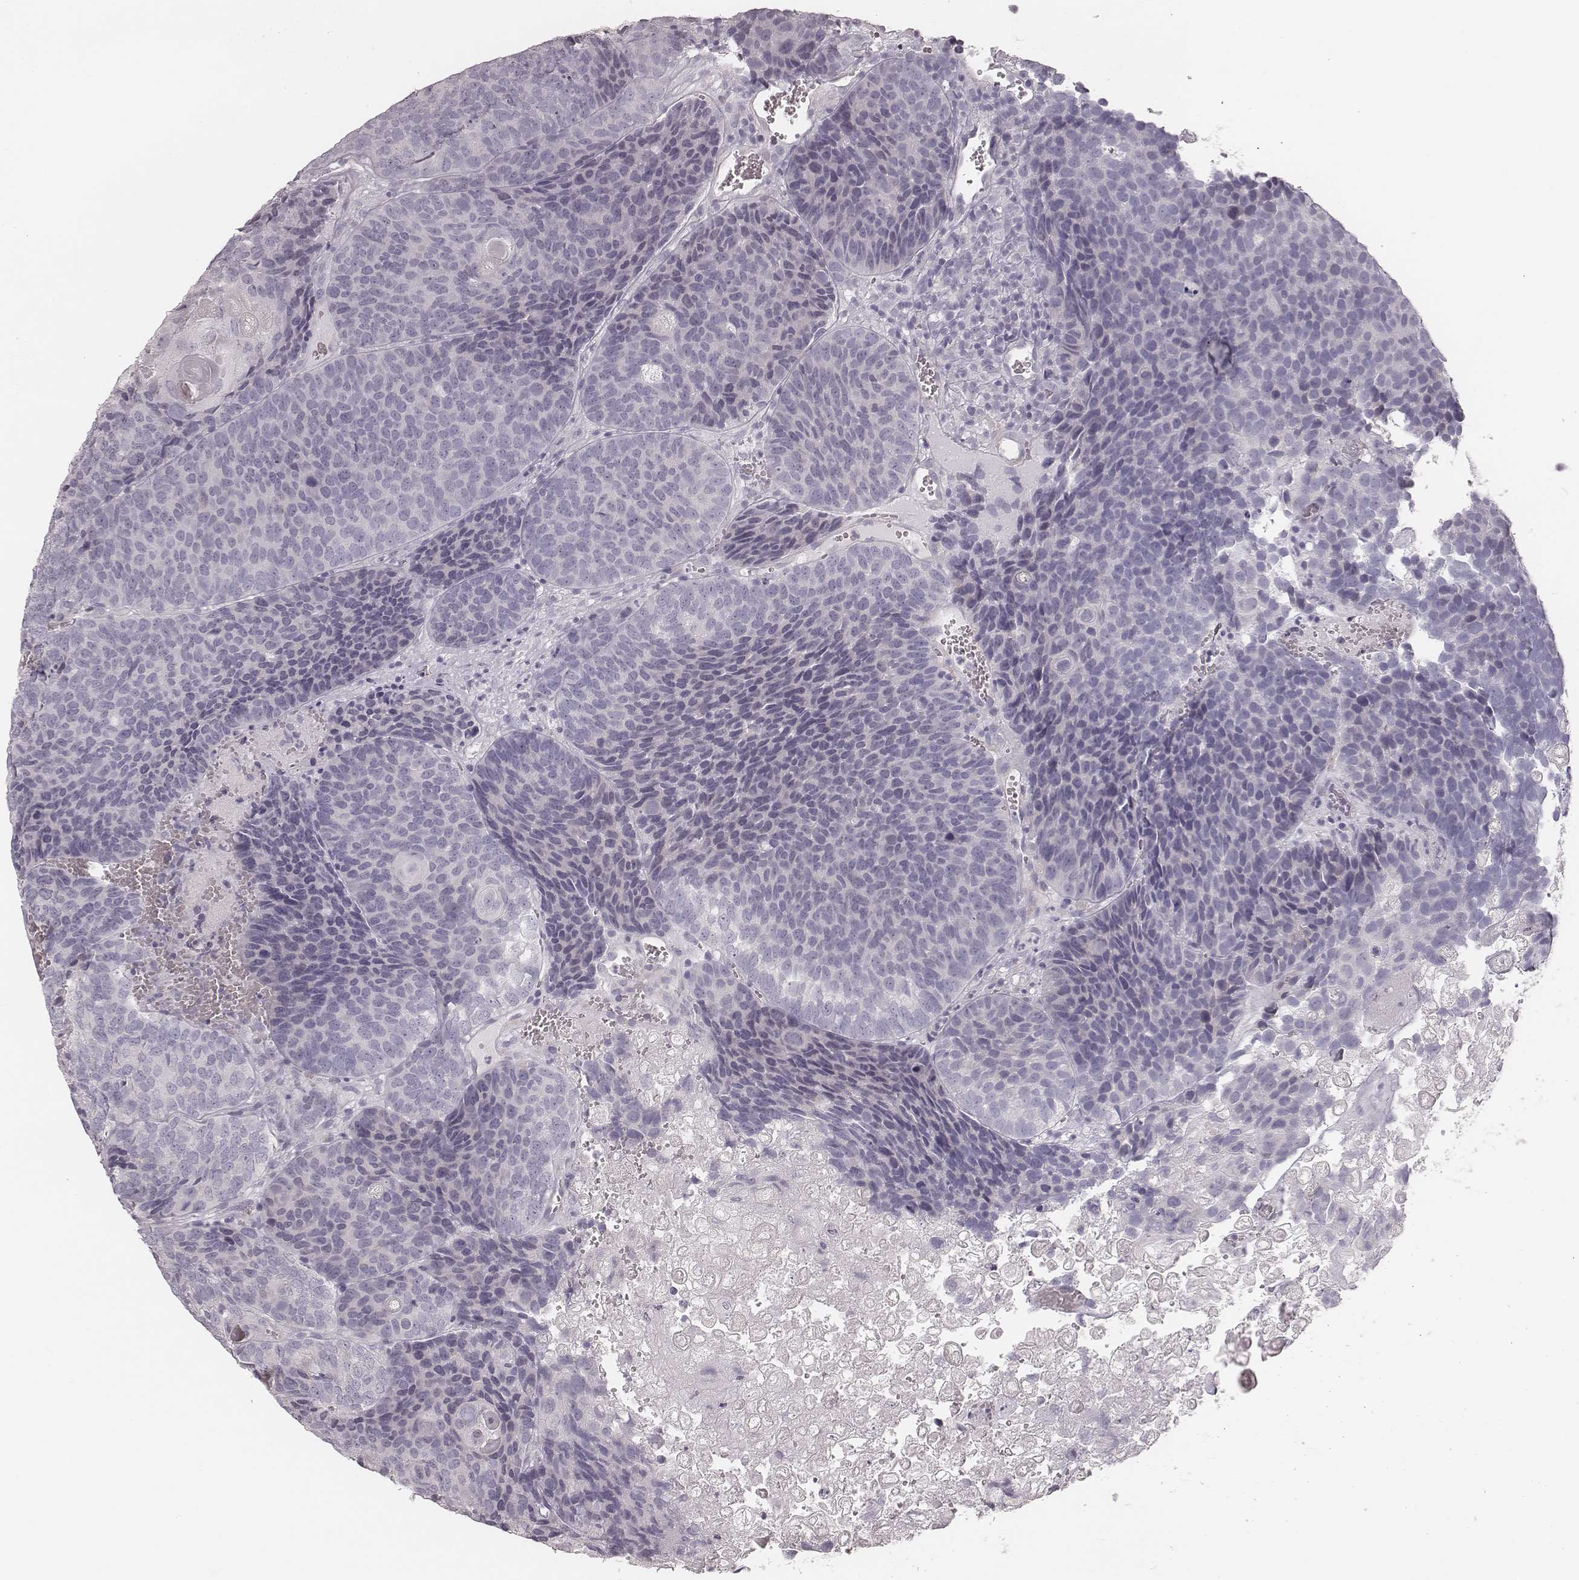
{"staining": {"intensity": "negative", "quantity": "none", "location": "none"}, "tissue": "urothelial cancer", "cell_type": "Tumor cells", "image_type": "cancer", "snomed": [{"axis": "morphology", "description": "Urothelial carcinoma, Low grade"}, {"axis": "topography", "description": "Urinary bladder"}], "caption": "This is an immunohistochemistry (IHC) micrograph of urothelial carcinoma (low-grade). There is no expression in tumor cells.", "gene": "SPA17", "patient": {"sex": "female", "age": 62}}